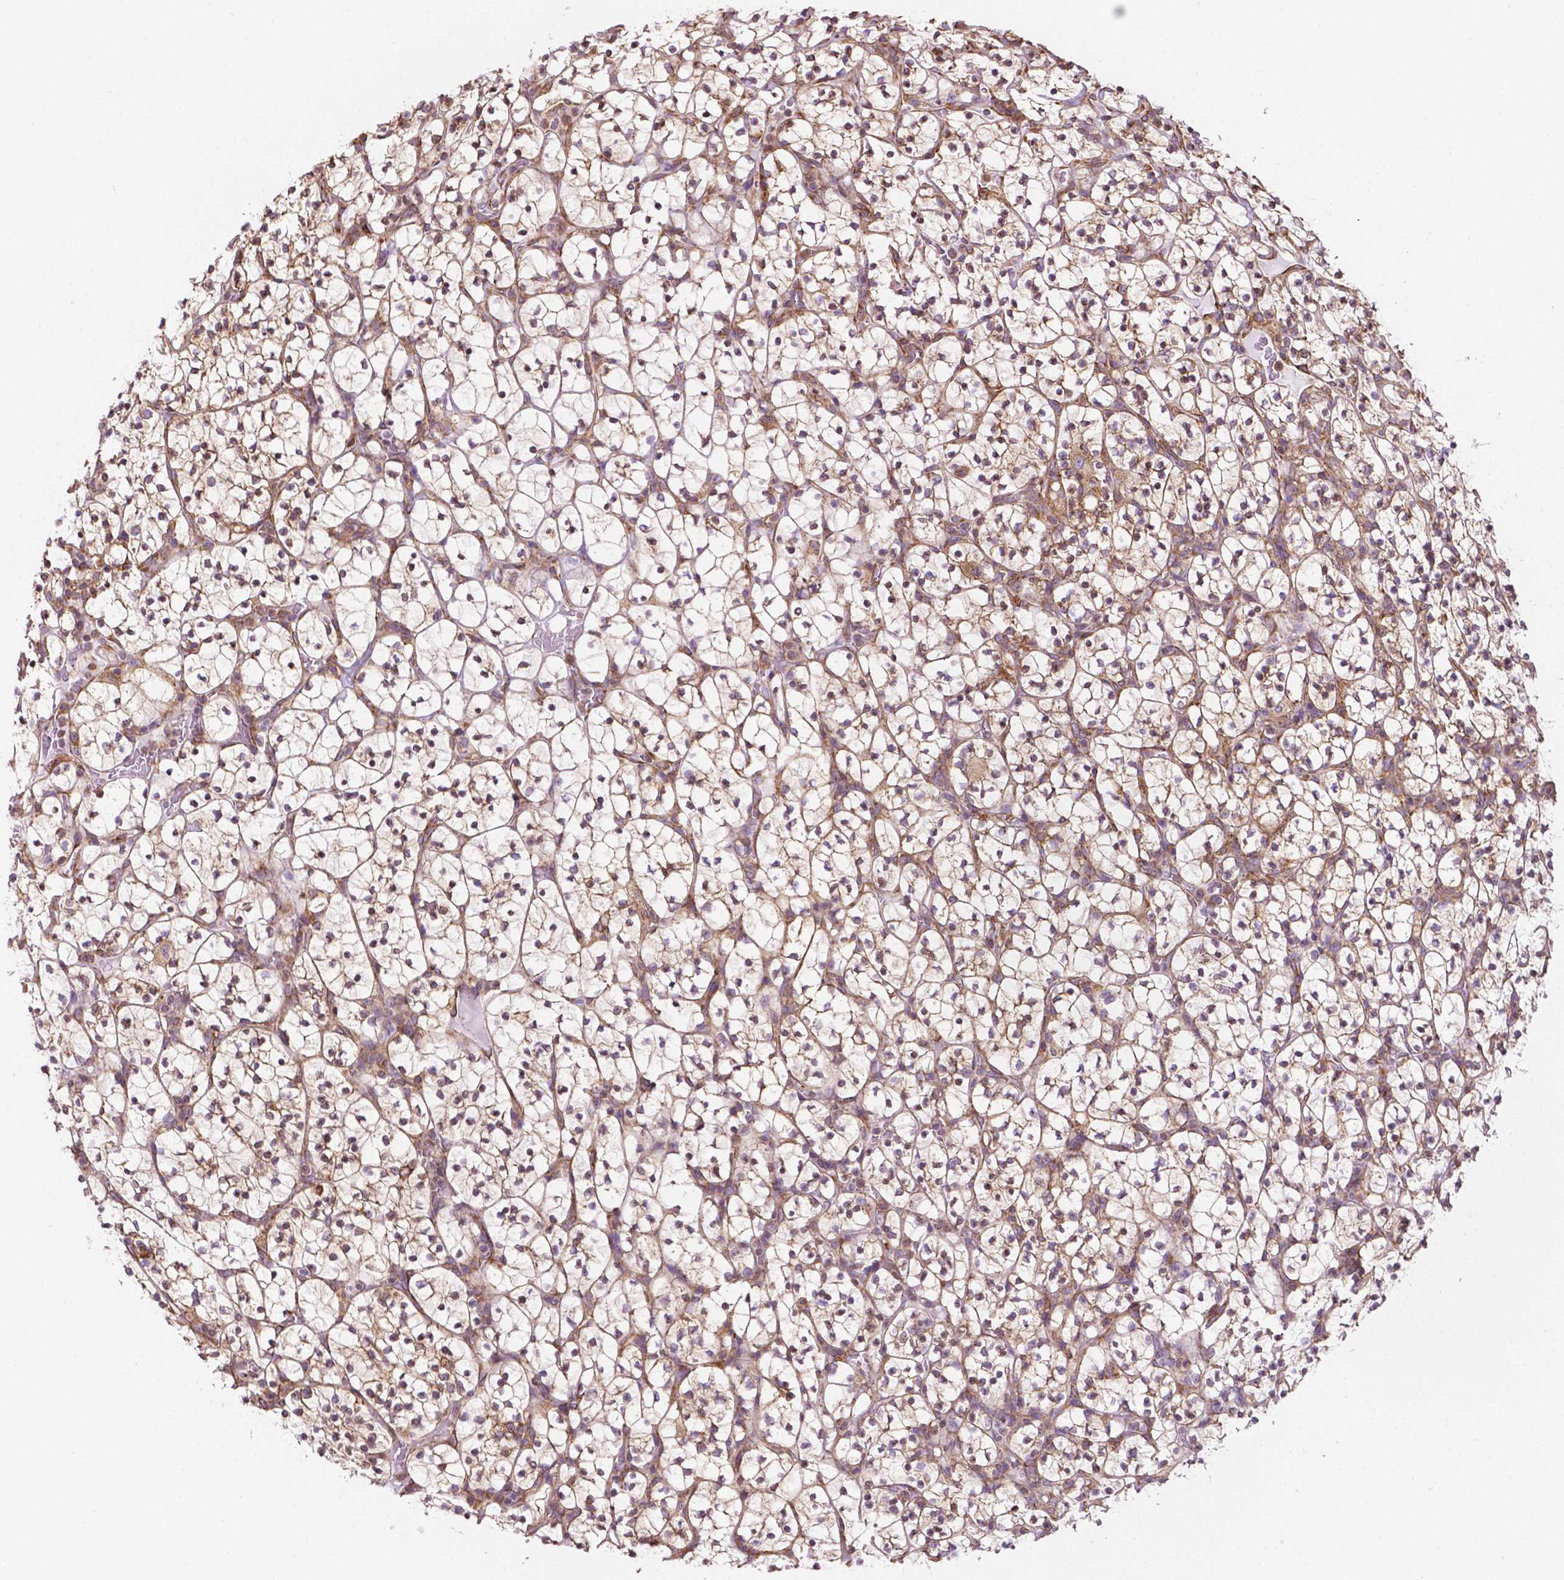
{"staining": {"intensity": "moderate", "quantity": ">75%", "location": "cytoplasmic/membranous"}, "tissue": "renal cancer", "cell_type": "Tumor cells", "image_type": "cancer", "snomed": [{"axis": "morphology", "description": "Adenocarcinoma, NOS"}, {"axis": "topography", "description": "Kidney"}], "caption": "This image demonstrates immunohistochemistry staining of human renal adenocarcinoma, with medium moderate cytoplasmic/membranous staining in approximately >75% of tumor cells.", "gene": "RPL29", "patient": {"sex": "female", "age": 89}}